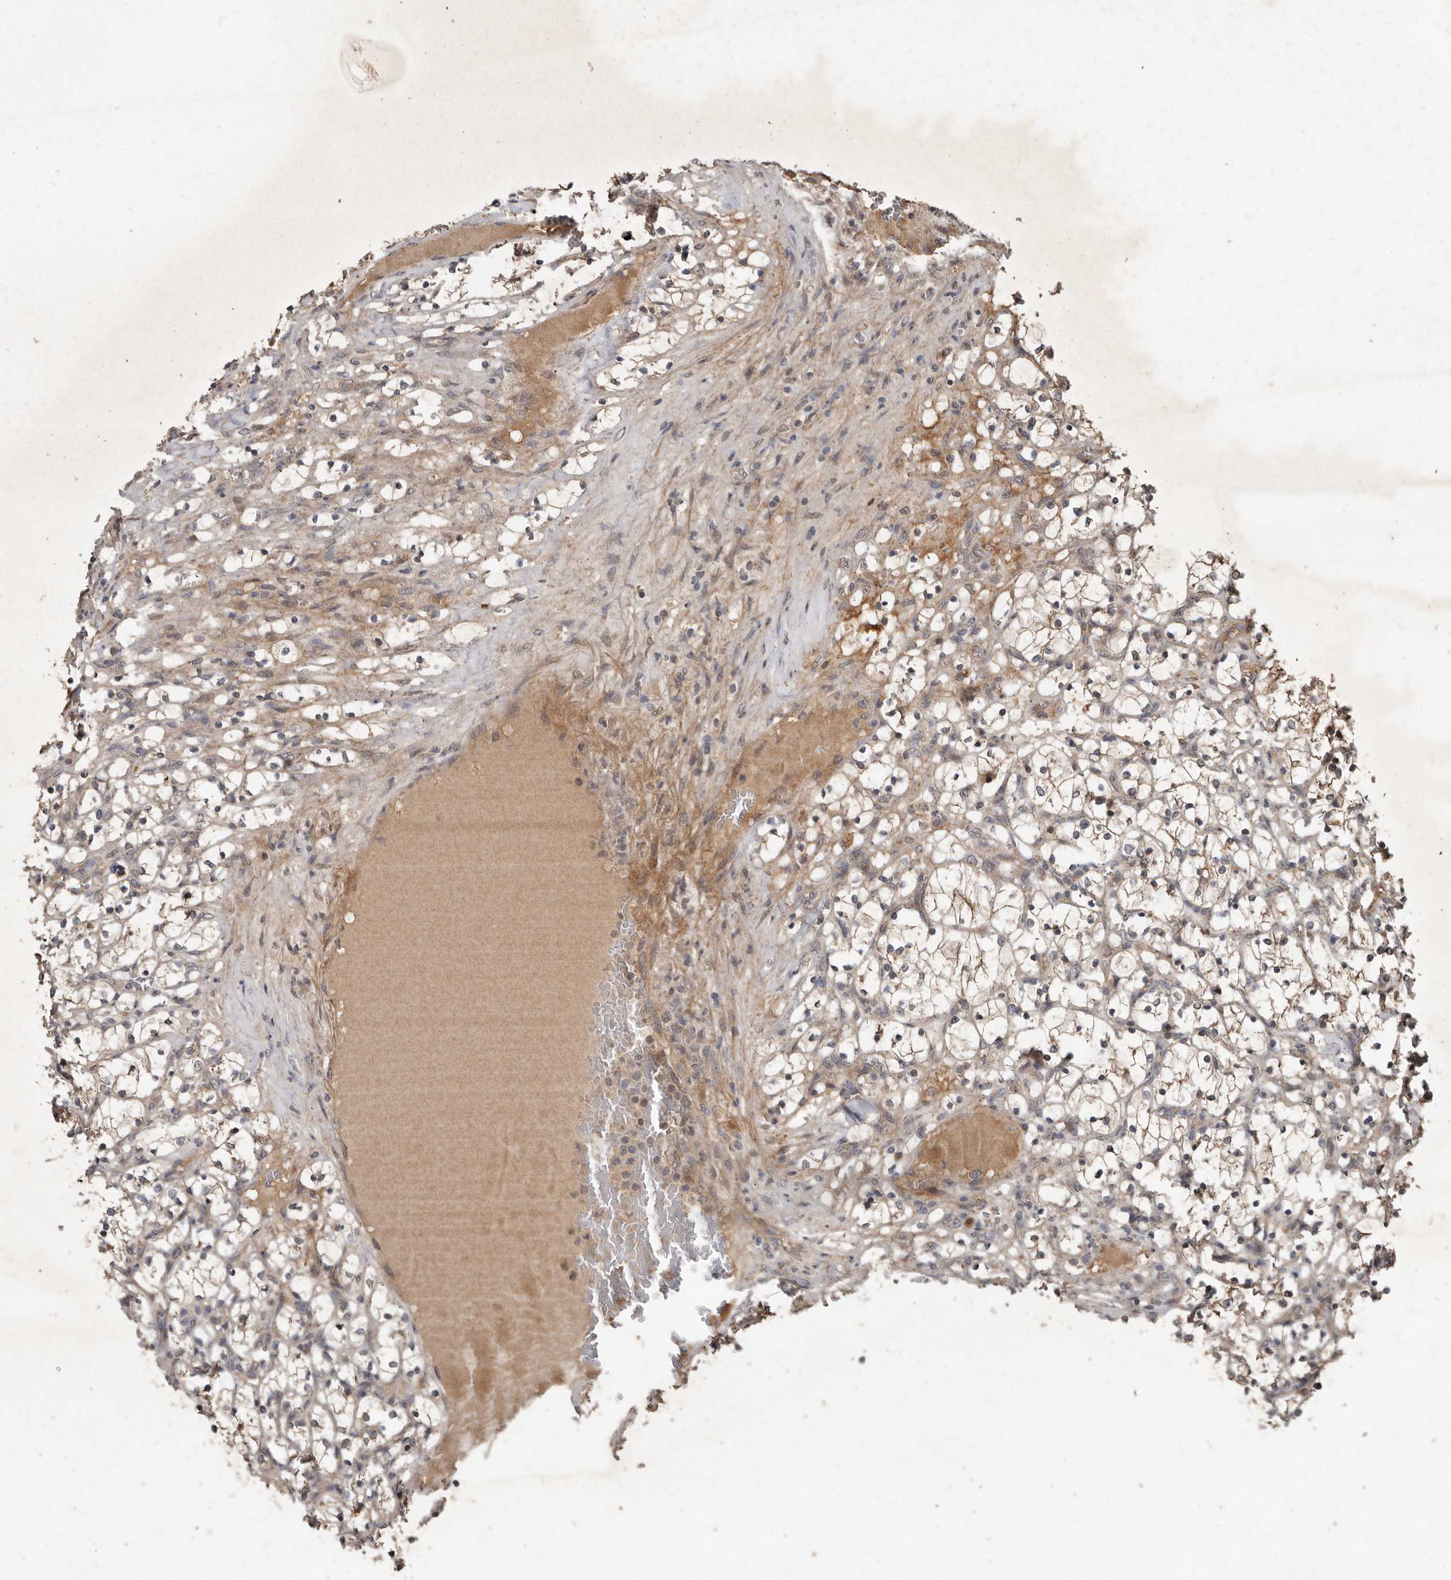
{"staining": {"intensity": "weak", "quantity": ">75%", "location": "cytoplasmic/membranous"}, "tissue": "renal cancer", "cell_type": "Tumor cells", "image_type": "cancer", "snomed": [{"axis": "morphology", "description": "Adenocarcinoma, NOS"}, {"axis": "topography", "description": "Kidney"}], "caption": "Immunohistochemistry (DAB) staining of human renal adenocarcinoma demonstrates weak cytoplasmic/membranous protein staining in approximately >75% of tumor cells.", "gene": "KIF26B", "patient": {"sex": "female", "age": 69}}